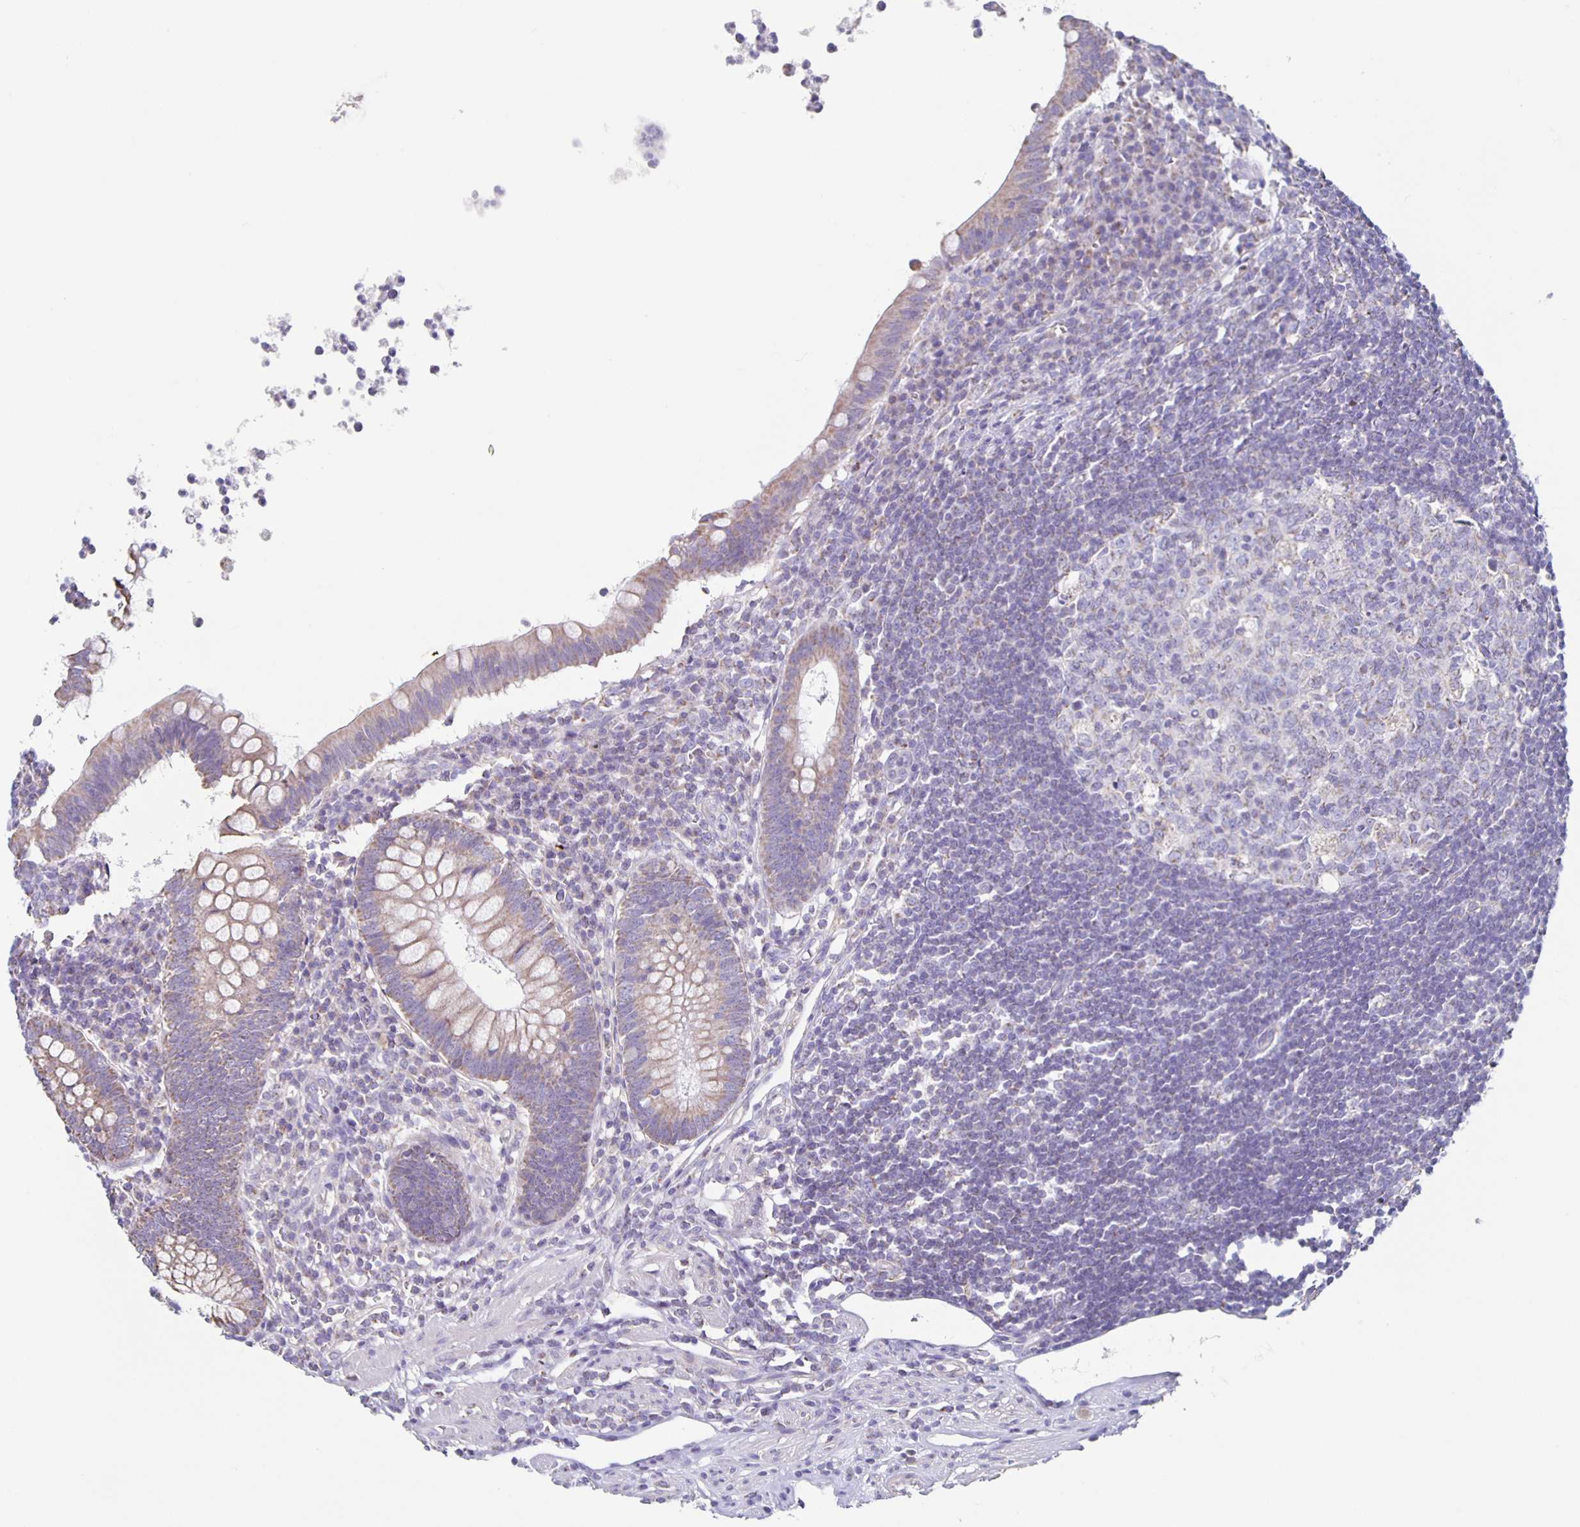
{"staining": {"intensity": "weak", "quantity": "25%-75%", "location": "cytoplasmic/membranous"}, "tissue": "appendix", "cell_type": "Glandular cells", "image_type": "normal", "snomed": [{"axis": "morphology", "description": "Normal tissue, NOS"}, {"axis": "topography", "description": "Appendix"}], "caption": "Protein expression analysis of benign human appendix reveals weak cytoplasmic/membranous expression in about 25%-75% of glandular cells.", "gene": "TPPP", "patient": {"sex": "female", "age": 56}}